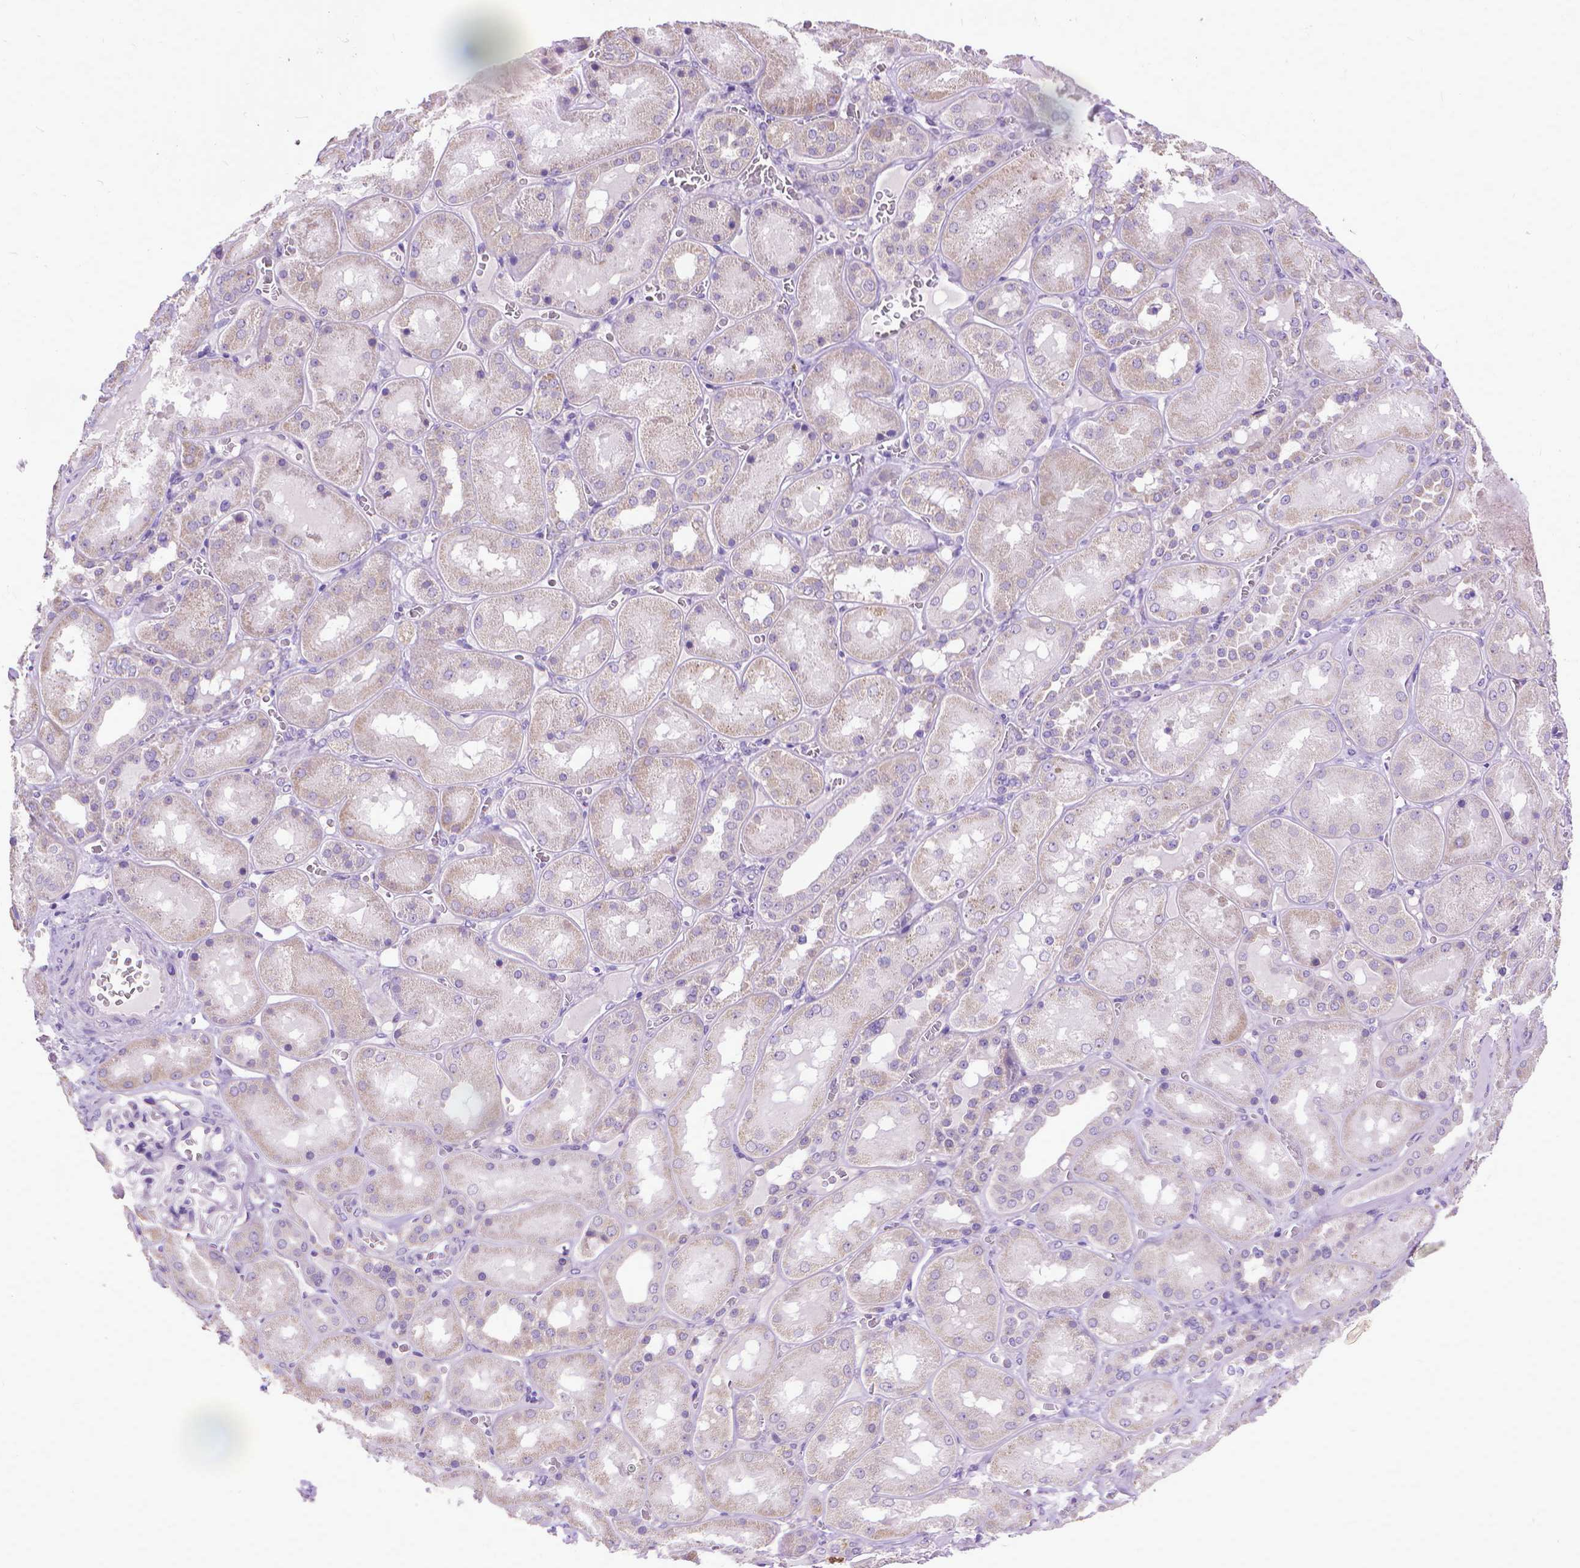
{"staining": {"intensity": "negative", "quantity": "none", "location": "none"}, "tissue": "kidney", "cell_type": "Cells in glomeruli", "image_type": "normal", "snomed": [{"axis": "morphology", "description": "Normal tissue, NOS"}, {"axis": "topography", "description": "Kidney"}], "caption": "DAB (3,3'-diaminobenzidine) immunohistochemical staining of benign human kidney shows no significant staining in cells in glomeruli.", "gene": "SYN1", "patient": {"sex": "male", "age": 73}}